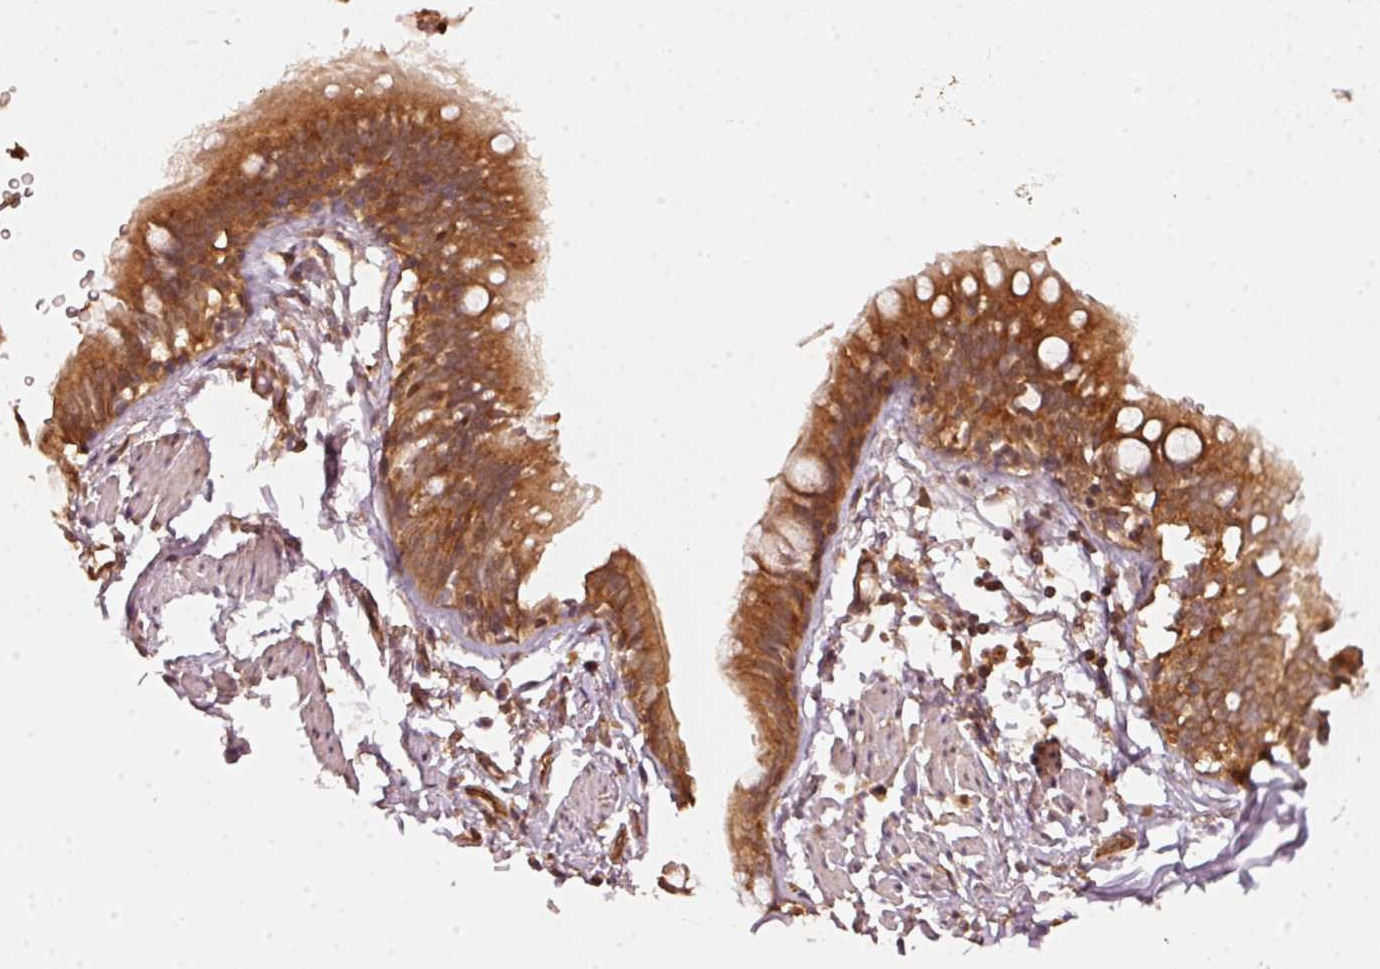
{"staining": {"intensity": "strong", "quantity": ">75%", "location": "cytoplasmic/membranous"}, "tissue": "bronchus", "cell_type": "Respiratory epithelial cells", "image_type": "normal", "snomed": [{"axis": "morphology", "description": "Normal tissue, NOS"}, {"axis": "topography", "description": "Bronchus"}], "caption": "Respiratory epithelial cells display high levels of strong cytoplasmic/membranous positivity in approximately >75% of cells in benign bronchus.", "gene": "STAU1", "patient": {"sex": "male", "age": 67}}